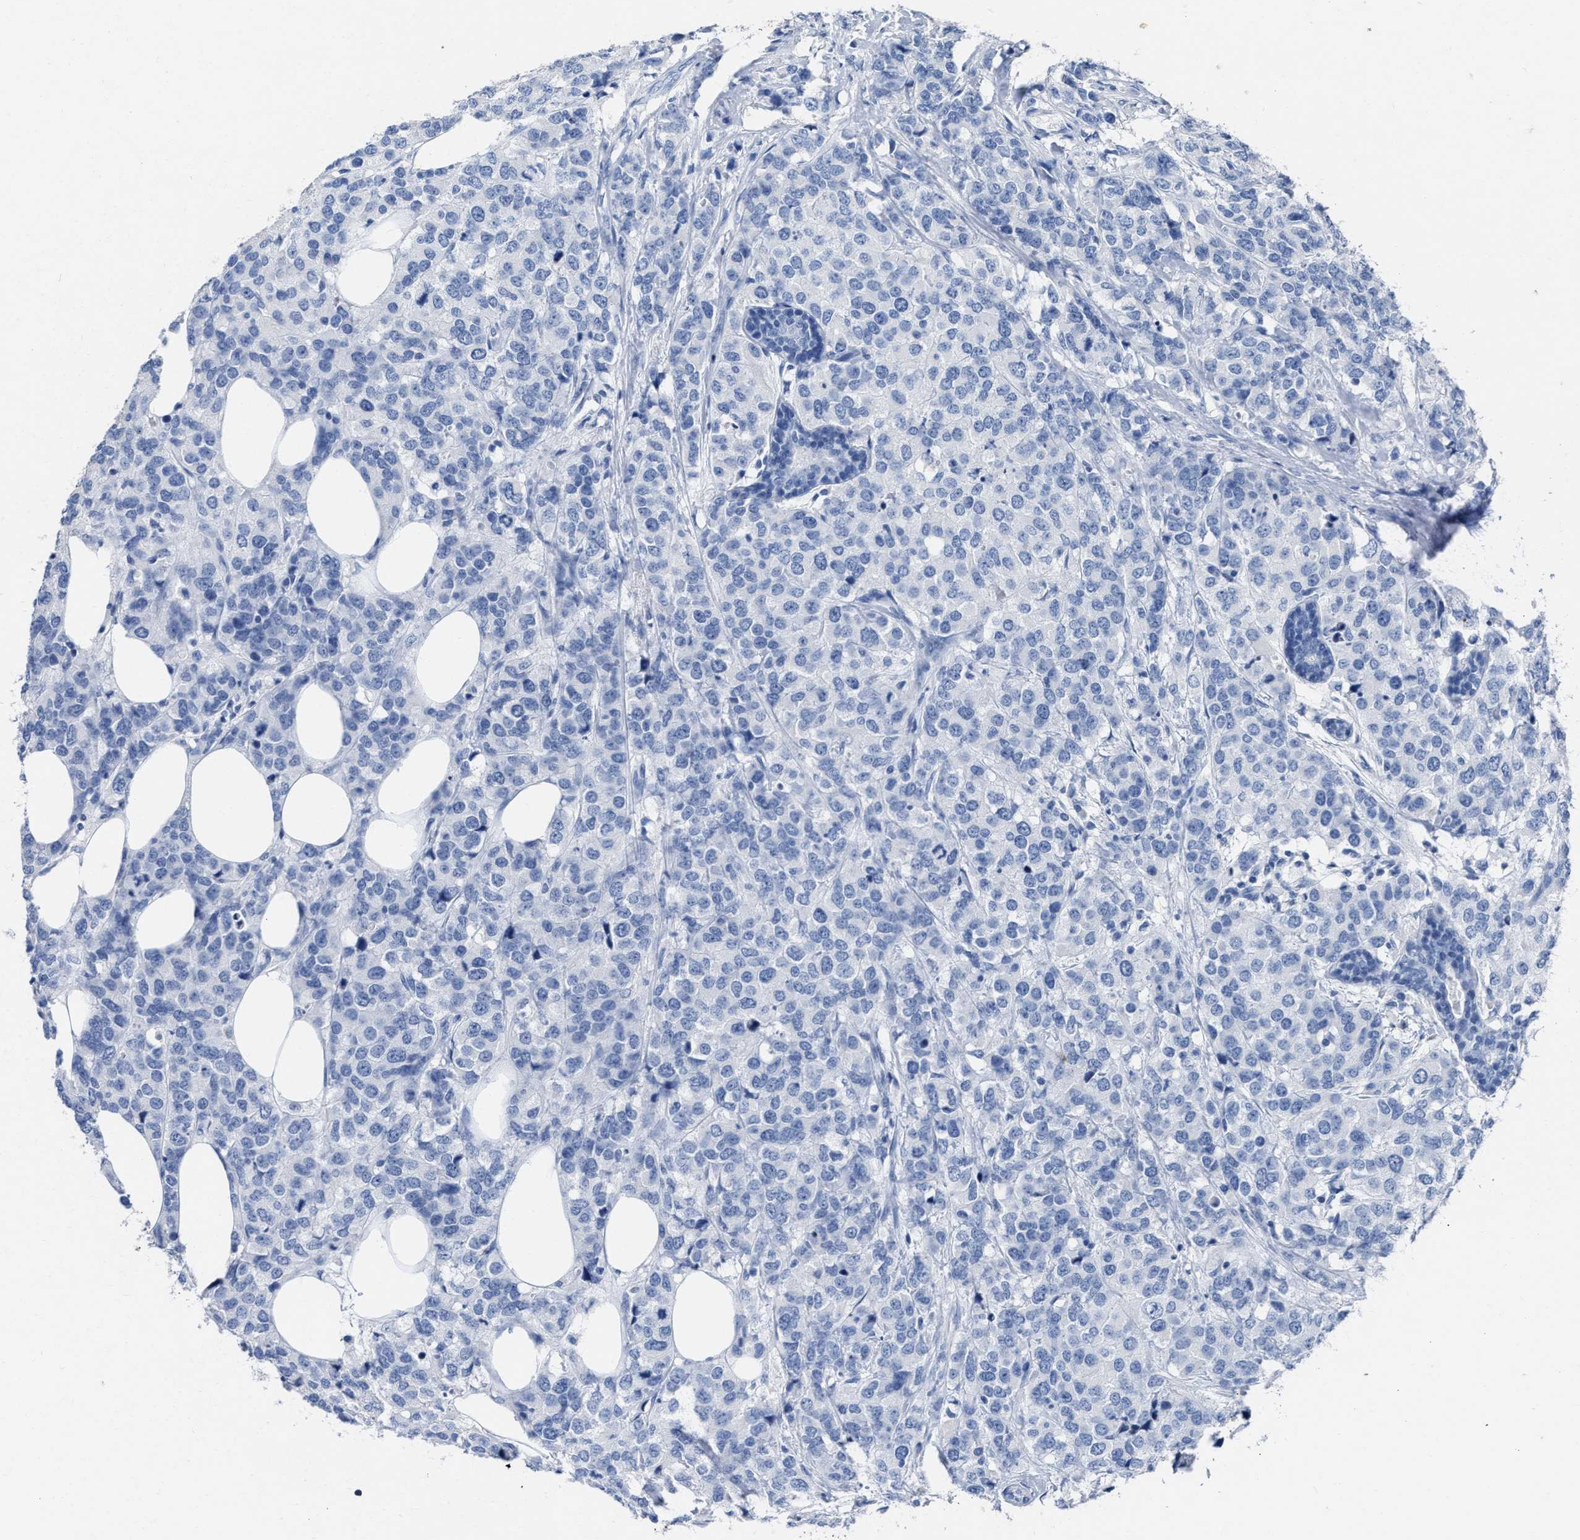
{"staining": {"intensity": "negative", "quantity": "none", "location": "none"}, "tissue": "breast cancer", "cell_type": "Tumor cells", "image_type": "cancer", "snomed": [{"axis": "morphology", "description": "Lobular carcinoma"}, {"axis": "topography", "description": "Breast"}], "caption": "This is an IHC photomicrograph of breast lobular carcinoma. There is no staining in tumor cells.", "gene": "CEACAM5", "patient": {"sex": "female", "age": 59}}